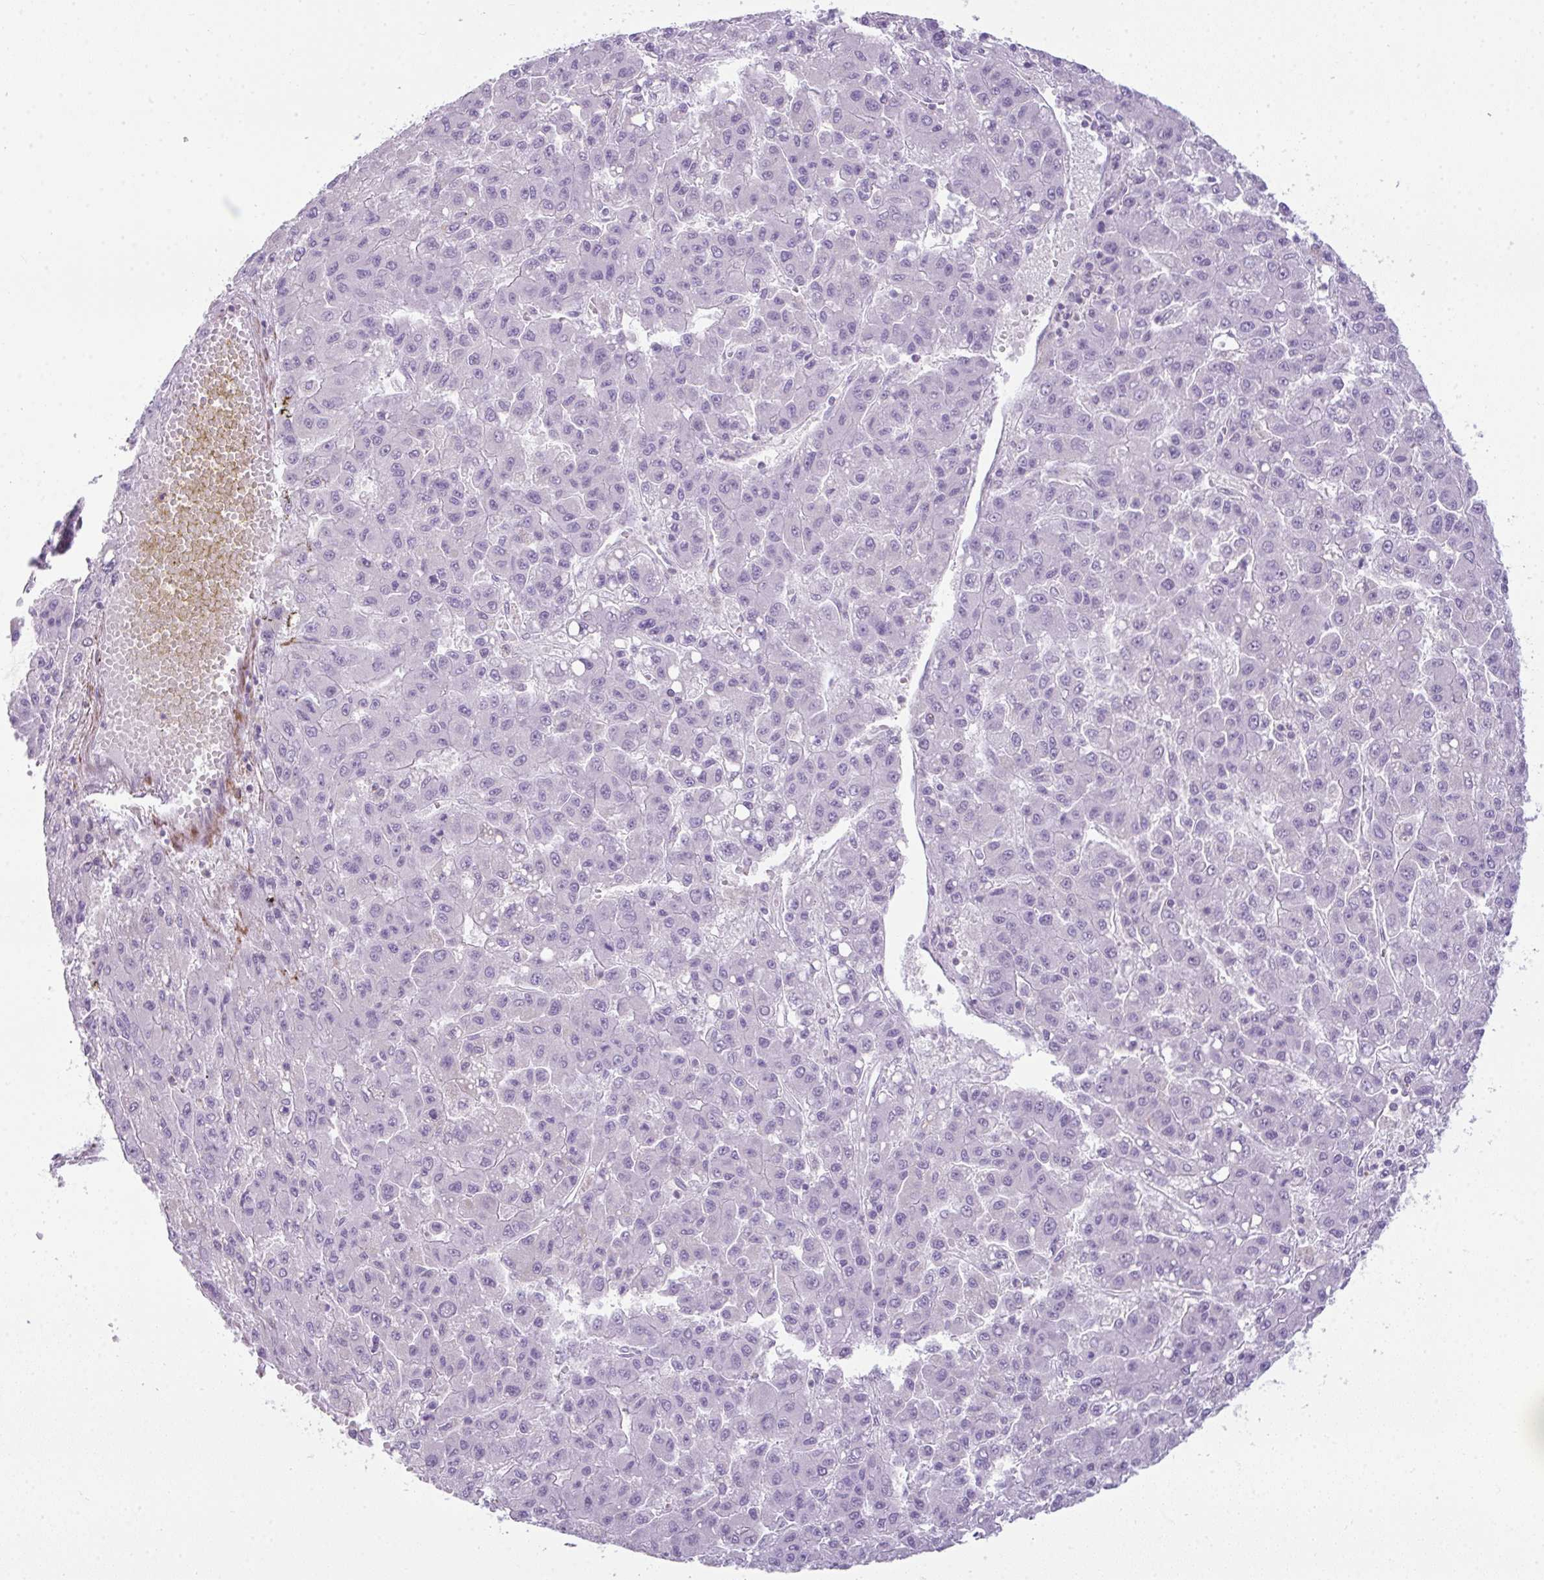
{"staining": {"intensity": "negative", "quantity": "none", "location": "none"}, "tissue": "liver cancer", "cell_type": "Tumor cells", "image_type": "cancer", "snomed": [{"axis": "morphology", "description": "Carcinoma, Hepatocellular, NOS"}, {"axis": "topography", "description": "Liver"}], "caption": "High power microscopy histopathology image of an immunohistochemistry histopathology image of hepatocellular carcinoma (liver), revealing no significant staining in tumor cells.", "gene": "CDRT15", "patient": {"sex": "male", "age": 70}}